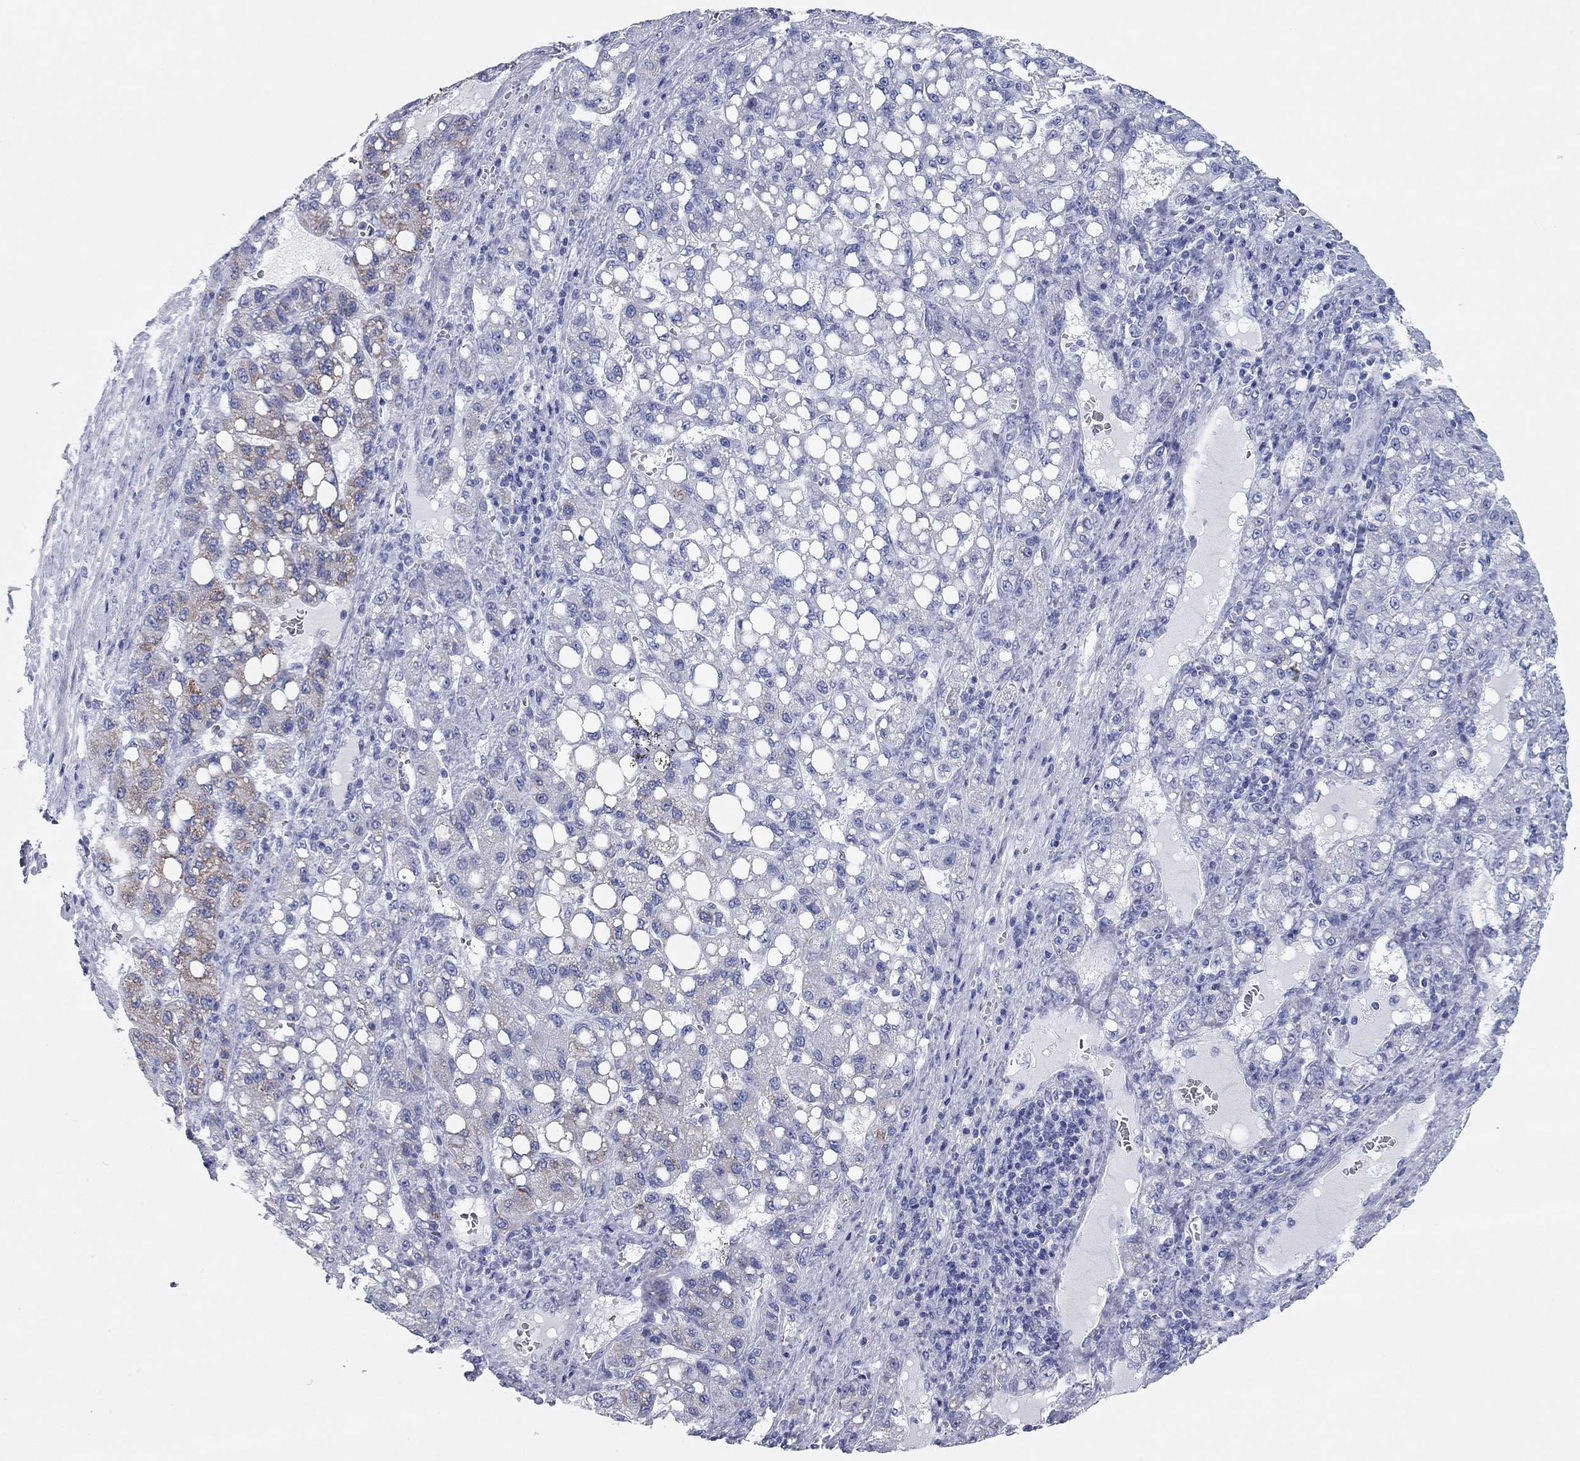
{"staining": {"intensity": "moderate", "quantity": "<25%", "location": "cytoplasmic/membranous"}, "tissue": "liver cancer", "cell_type": "Tumor cells", "image_type": "cancer", "snomed": [{"axis": "morphology", "description": "Carcinoma, Hepatocellular, NOS"}, {"axis": "topography", "description": "Liver"}], "caption": "Immunohistochemistry image of neoplastic tissue: human liver cancer (hepatocellular carcinoma) stained using immunohistochemistry (IHC) shows low levels of moderate protein expression localized specifically in the cytoplasmic/membranous of tumor cells, appearing as a cytoplasmic/membranous brown color.", "gene": "CHI3L2", "patient": {"sex": "female", "age": 65}}